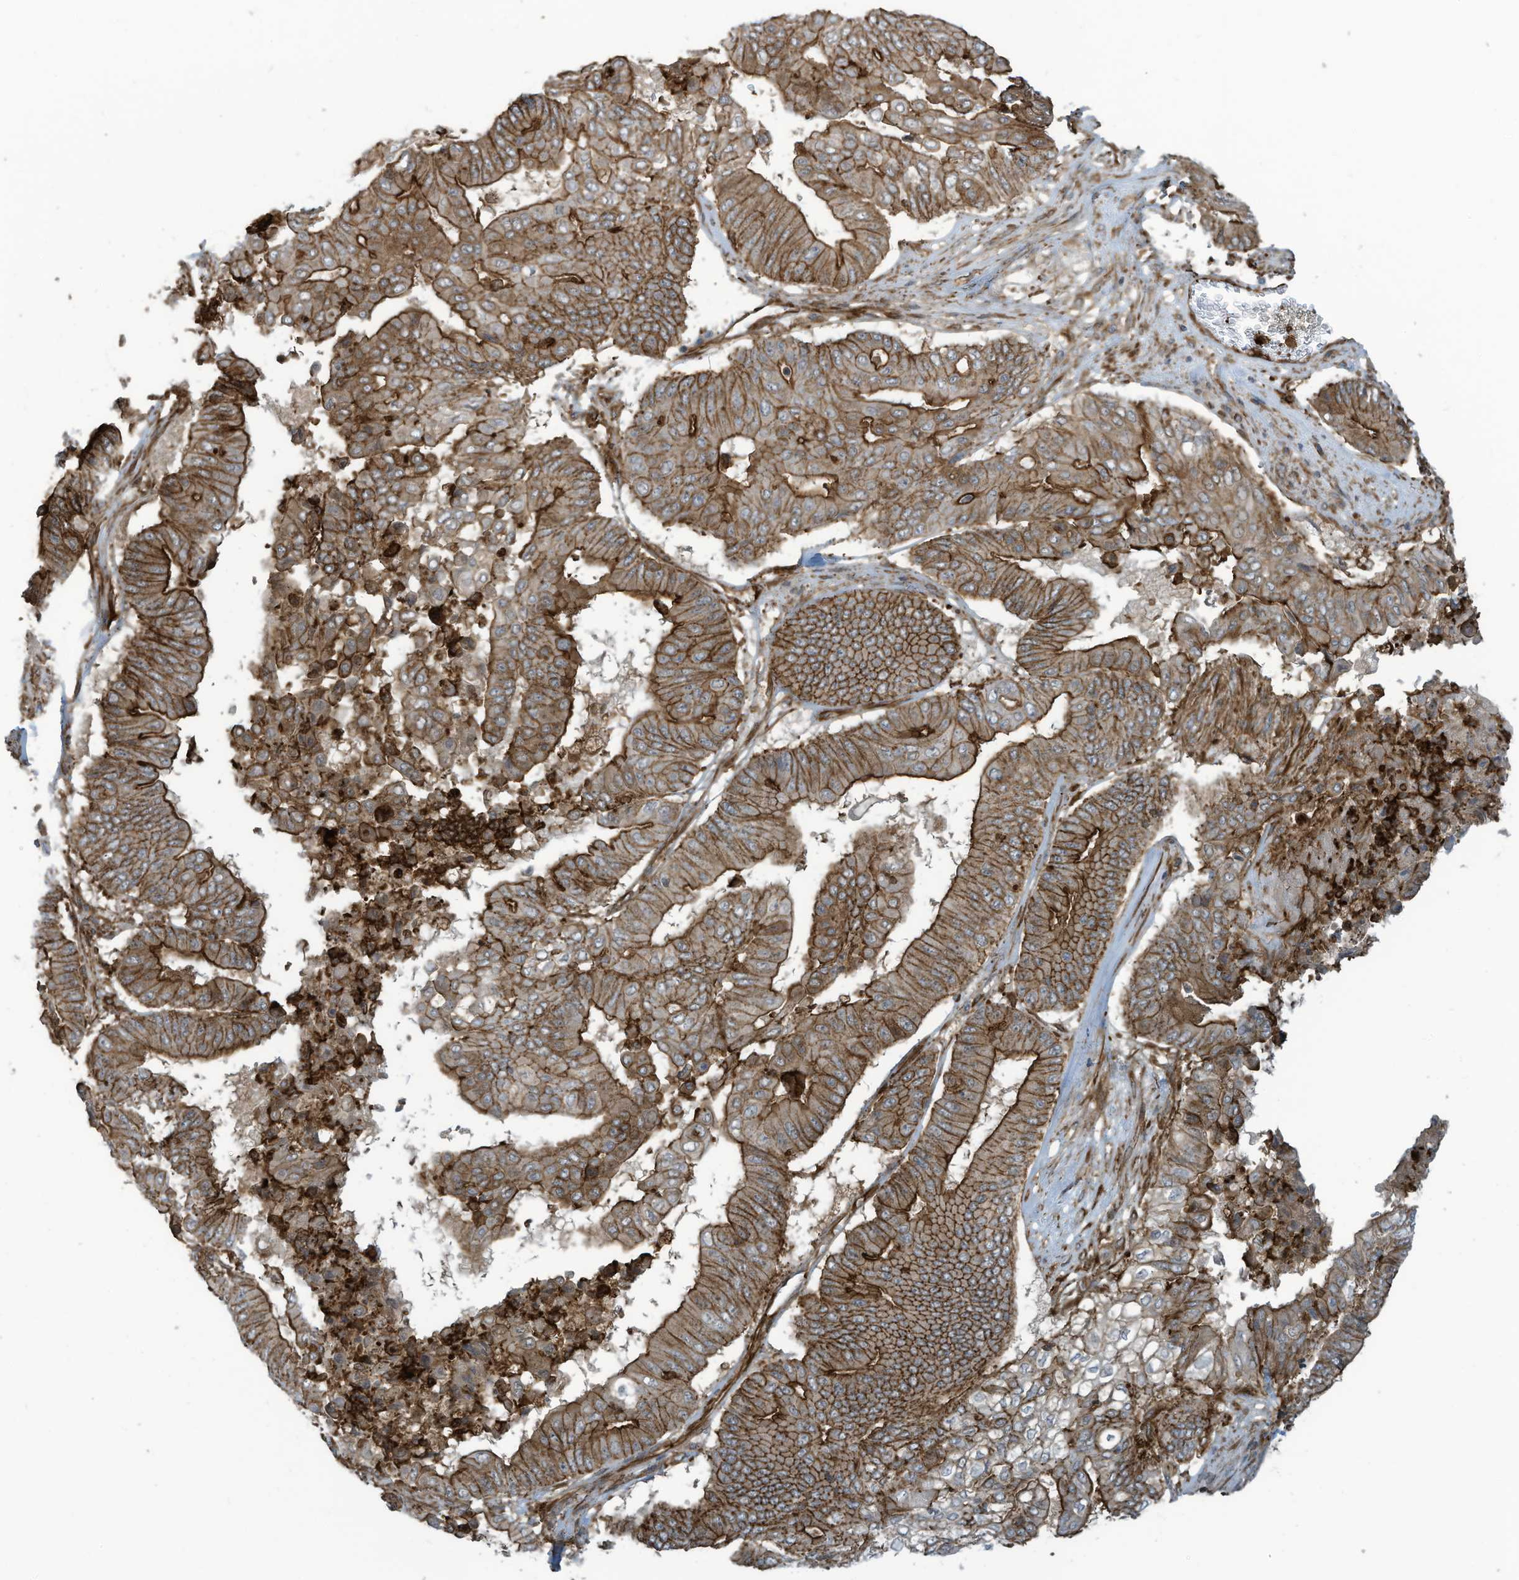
{"staining": {"intensity": "strong", "quantity": ">75%", "location": "cytoplasmic/membranous"}, "tissue": "pancreatic cancer", "cell_type": "Tumor cells", "image_type": "cancer", "snomed": [{"axis": "morphology", "description": "Adenocarcinoma, NOS"}, {"axis": "topography", "description": "Pancreas"}], "caption": "Pancreatic cancer (adenocarcinoma) stained for a protein (brown) reveals strong cytoplasmic/membranous positive positivity in about >75% of tumor cells.", "gene": "SLC9A2", "patient": {"sex": "female", "age": 77}}